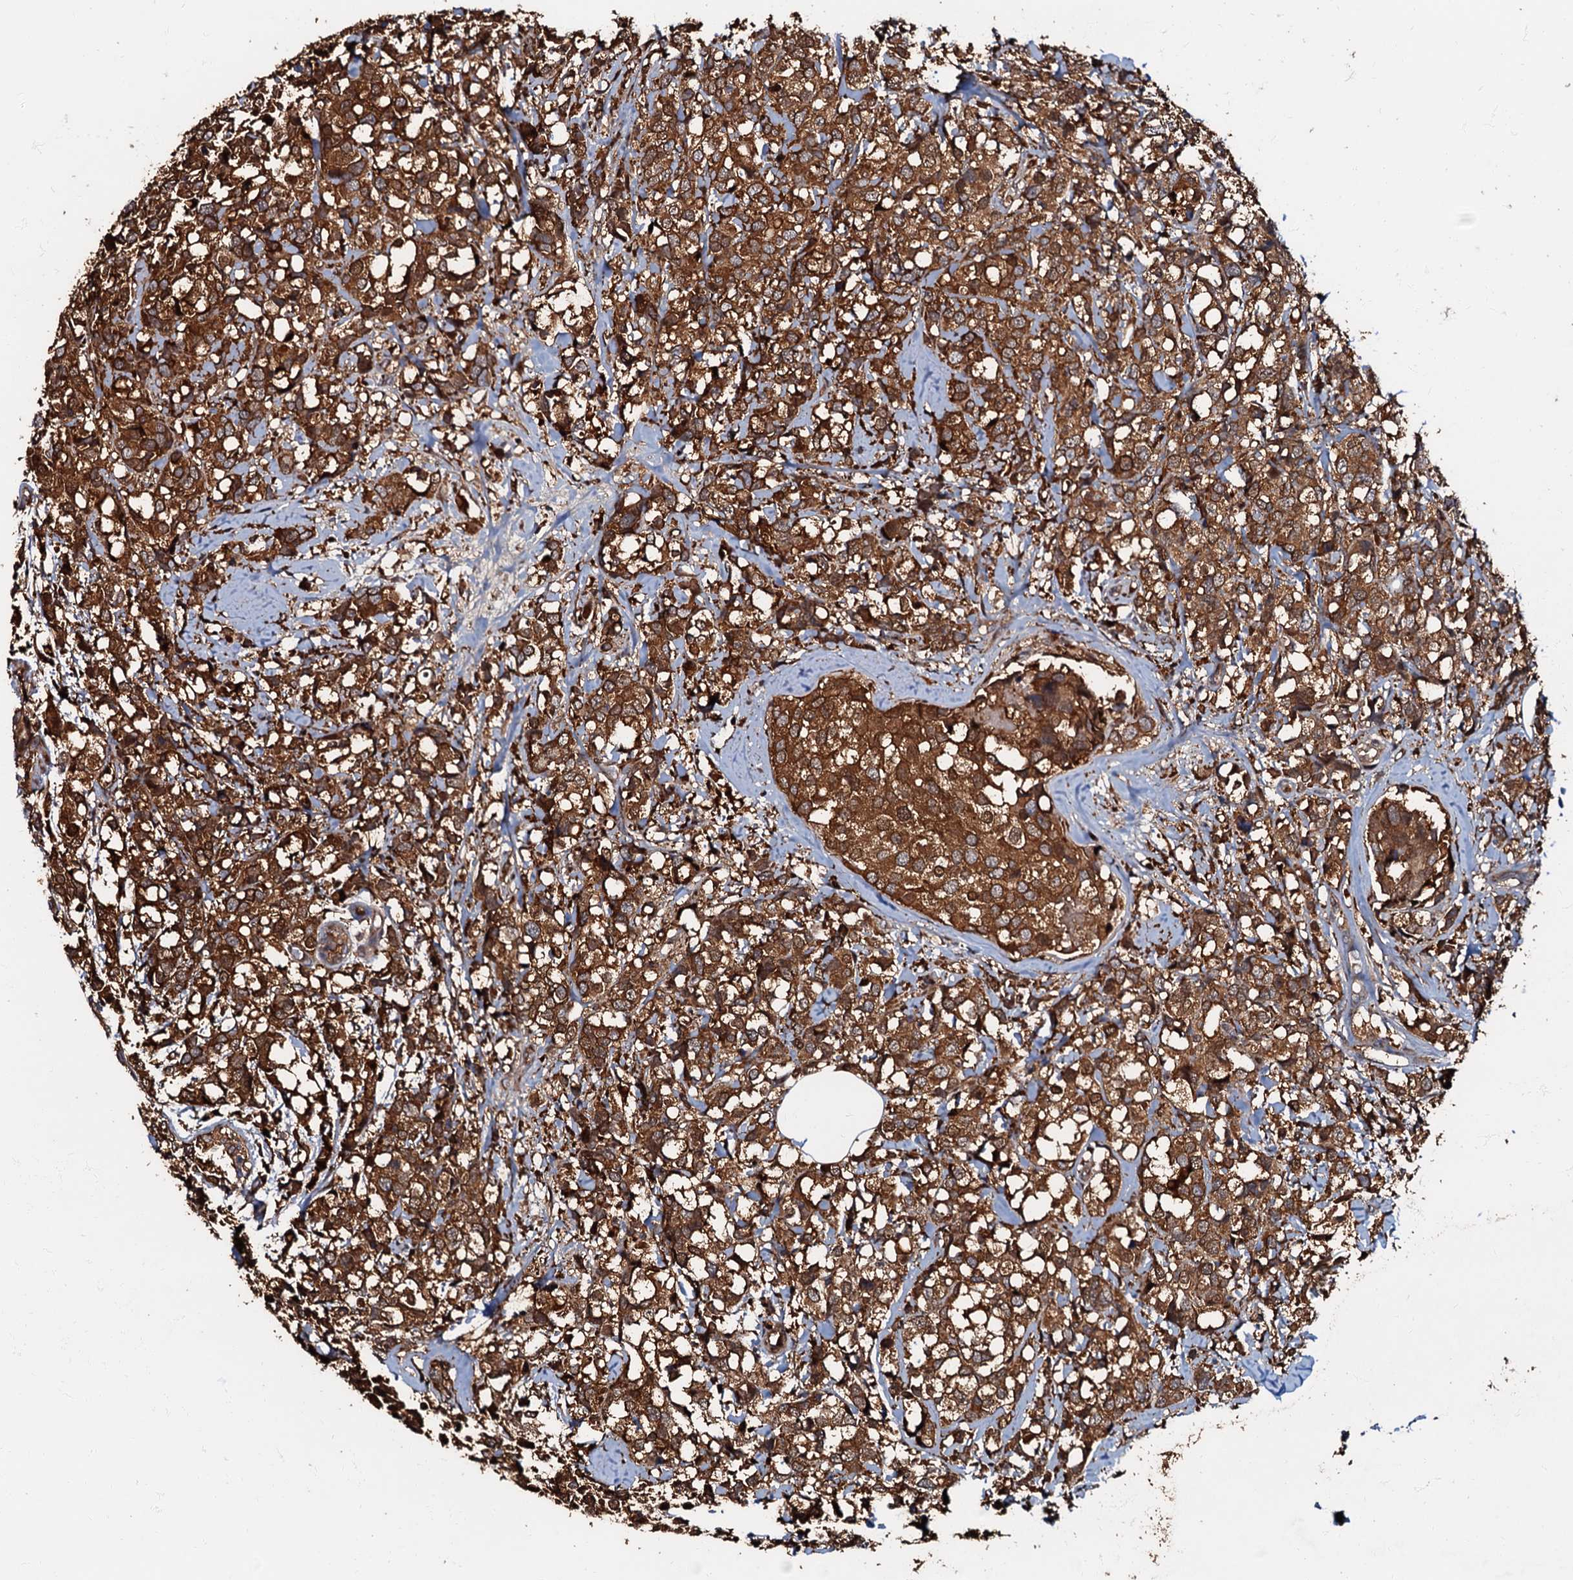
{"staining": {"intensity": "strong", "quantity": ">75%", "location": "cytoplasmic/membranous"}, "tissue": "breast cancer", "cell_type": "Tumor cells", "image_type": "cancer", "snomed": [{"axis": "morphology", "description": "Lobular carcinoma"}, {"axis": "topography", "description": "Breast"}], "caption": "DAB immunohistochemical staining of breast lobular carcinoma displays strong cytoplasmic/membranous protein positivity in approximately >75% of tumor cells.", "gene": "OSBP", "patient": {"sex": "female", "age": 59}}